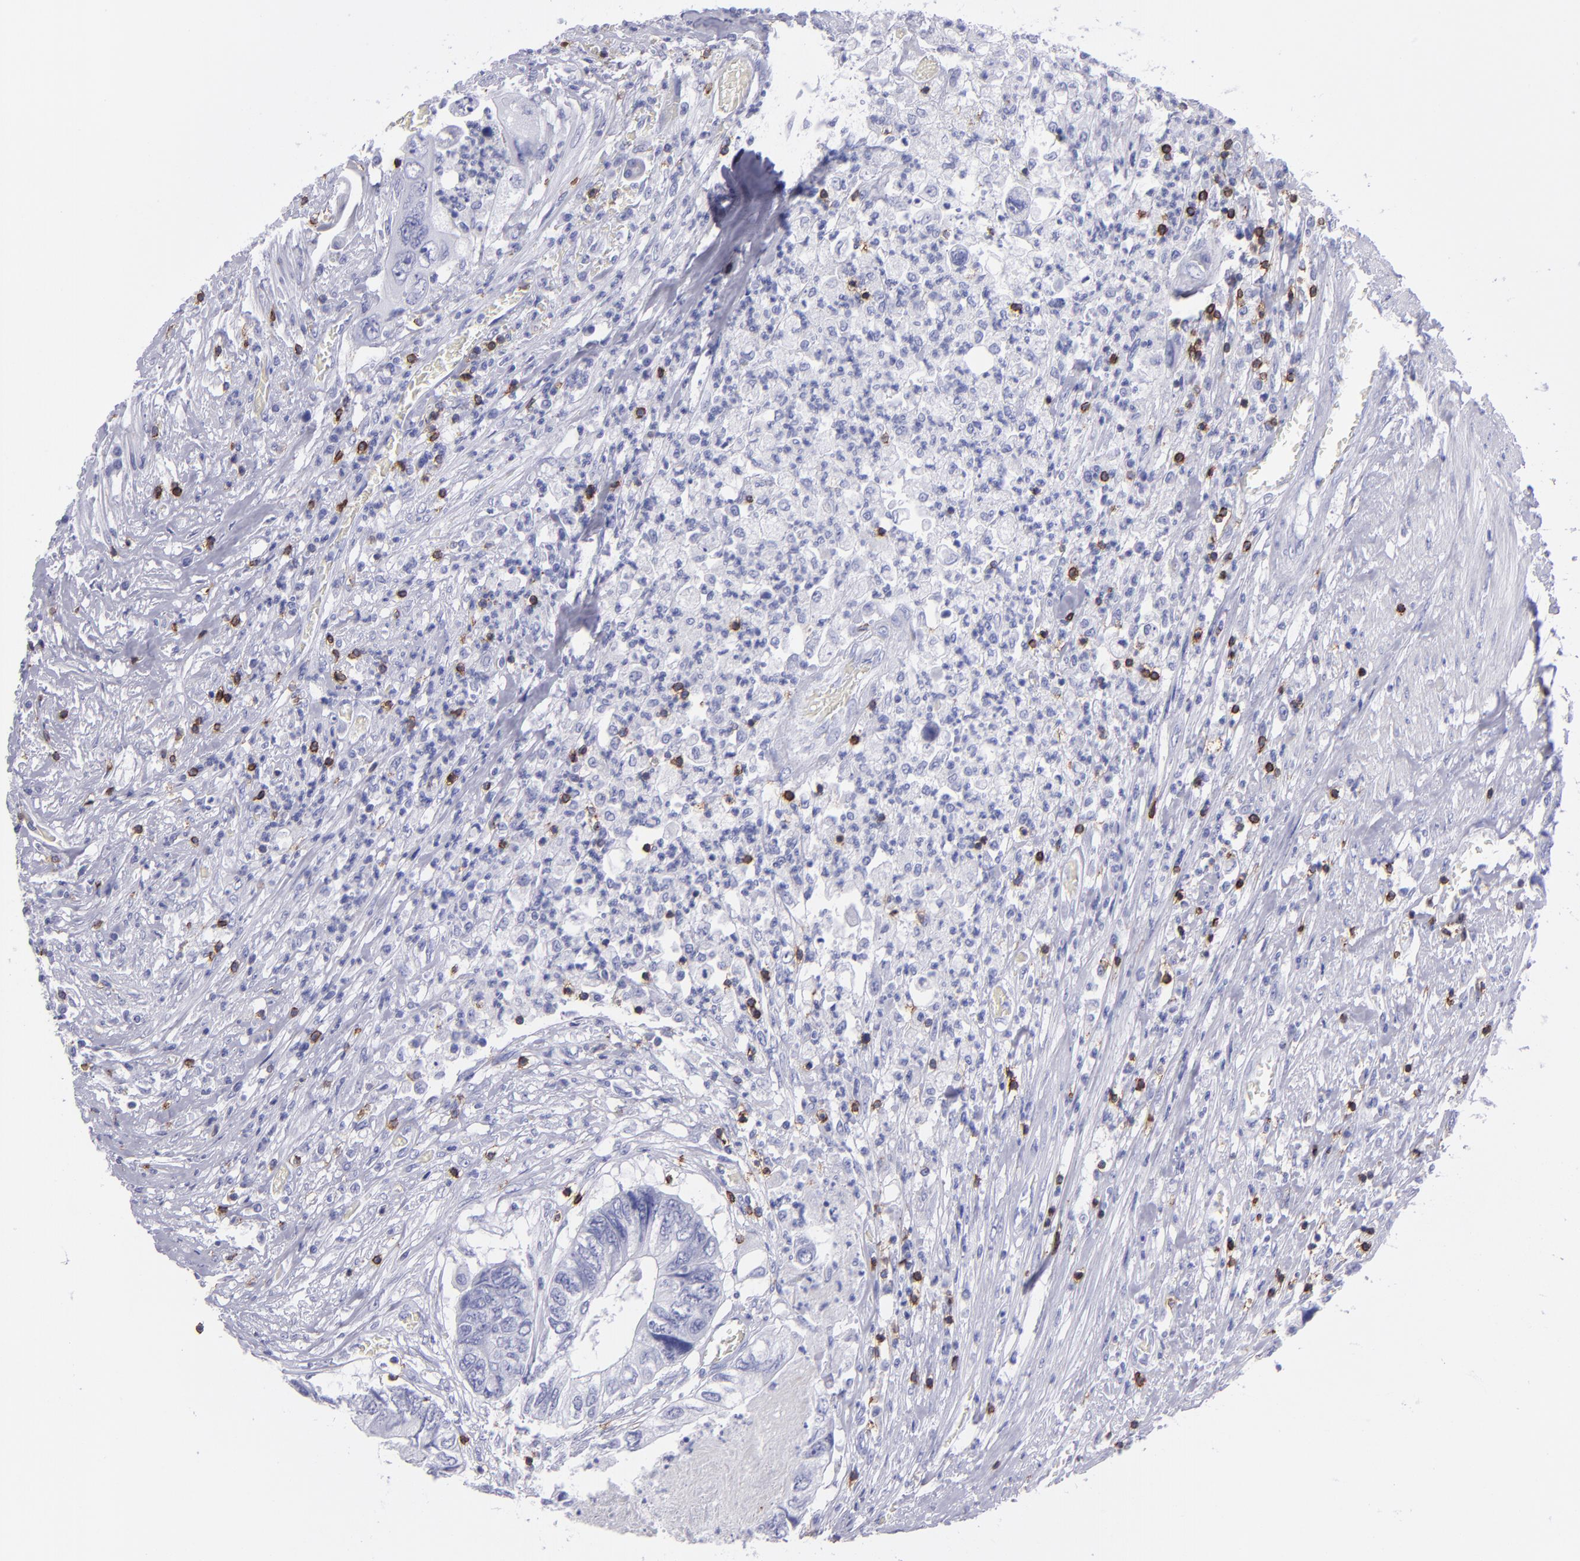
{"staining": {"intensity": "negative", "quantity": "none", "location": "none"}, "tissue": "colorectal cancer", "cell_type": "Tumor cells", "image_type": "cancer", "snomed": [{"axis": "morphology", "description": "Adenocarcinoma, NOS"}, {"axis": "topography", "description": "Rectum"}], "caption": "Tumor cells are negative for brown protein staining in colorectal adenocarcinoma. (IHC, brightfield microscopy, high magnification).", "gene": "CD6", "patient": {"sex": "female", "age": 82}}